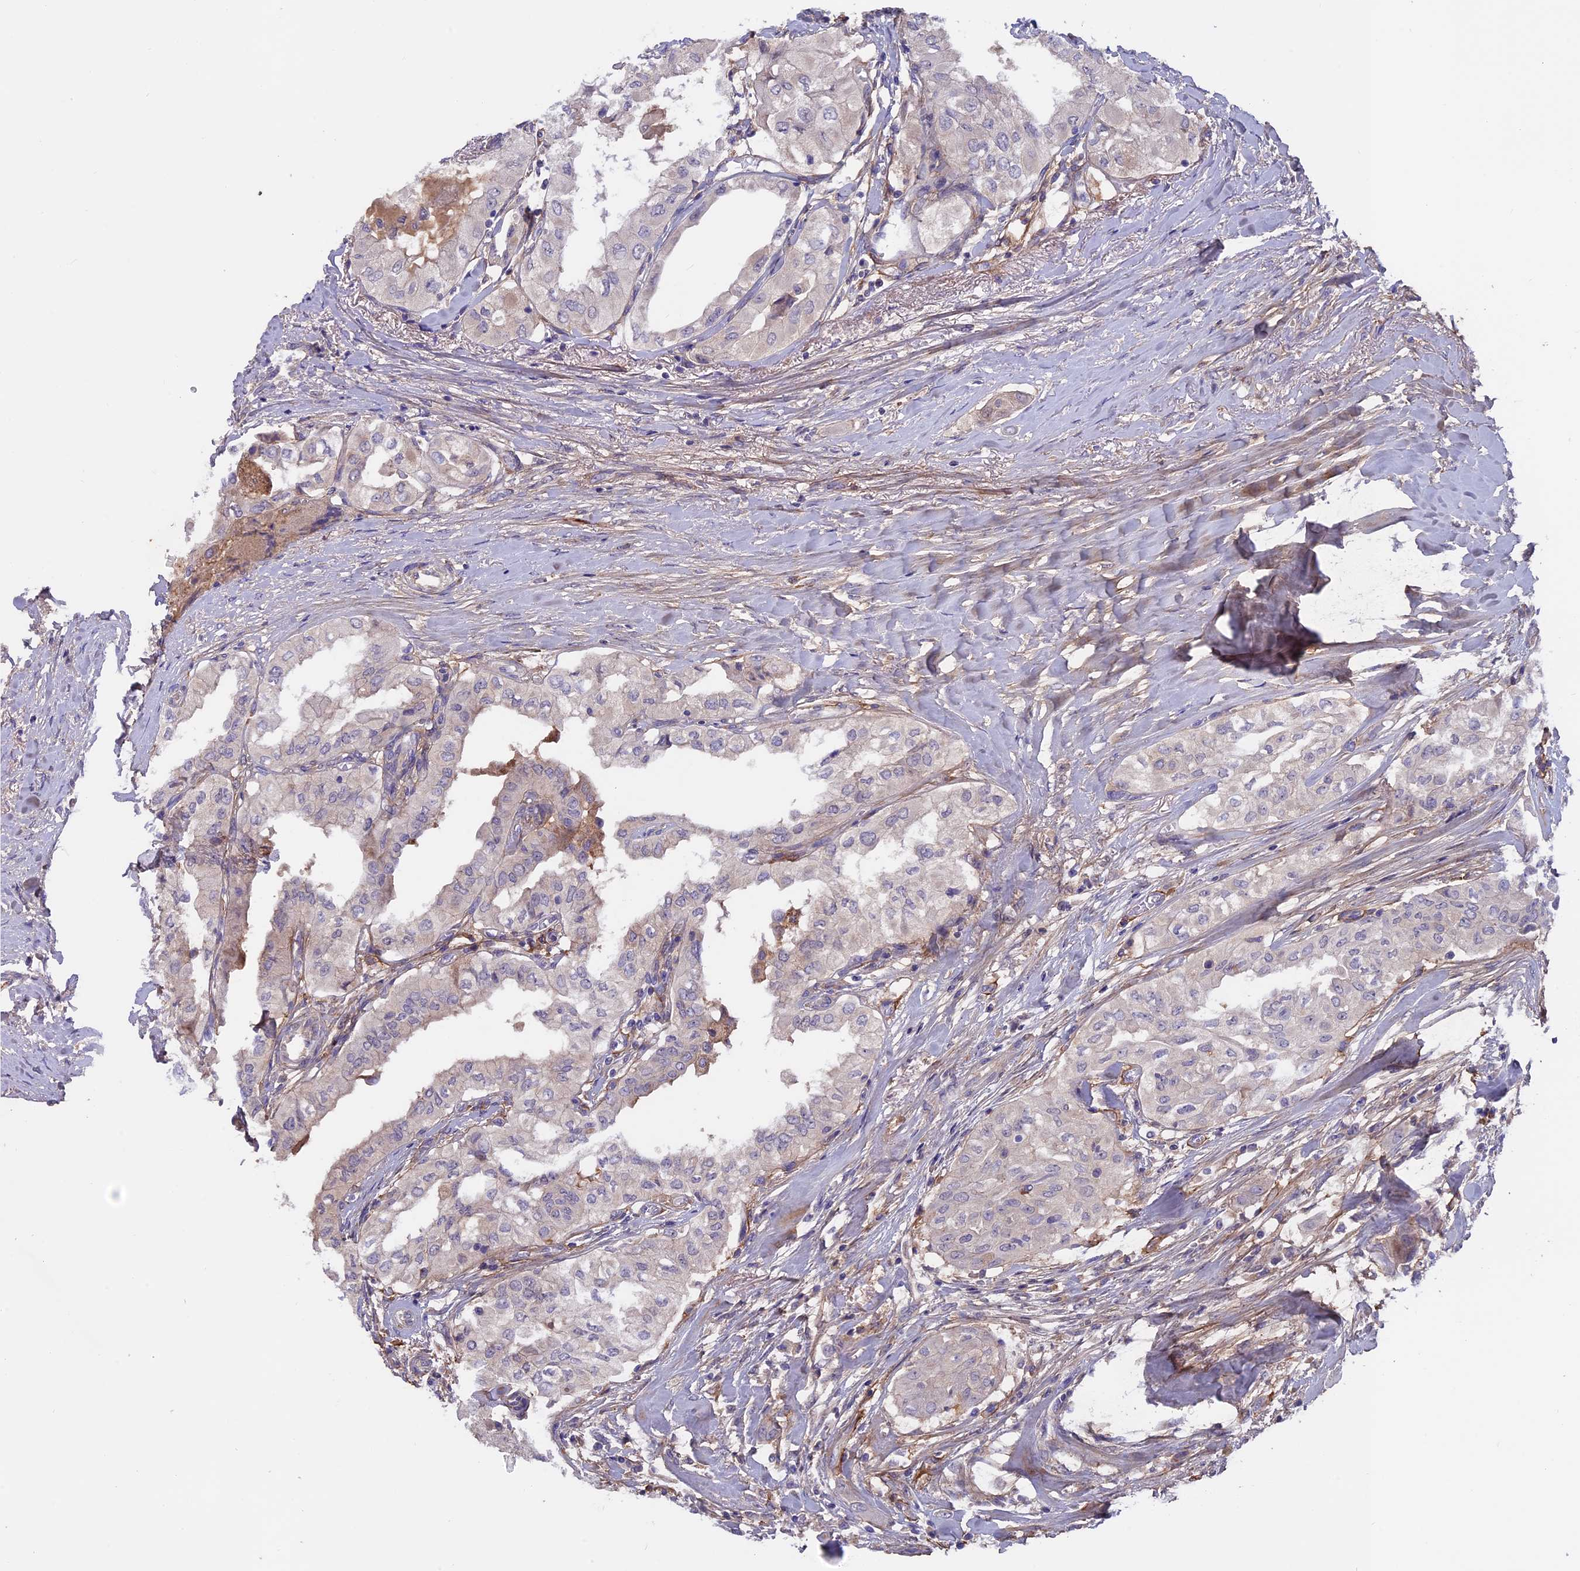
{"staining": {"intensity": "negative", "quantity": "none", "location": "none"}, "tissue": "thyroid cancer", "cell_type": "Tumor cells", "image_type": "cancer", "snomed": [{"axis": "morphology", "description": "Papillary adenocarcinoma, NOS"}, {"axis": "topography", "description": "Thyroid gland"}], "caption": "Thyroid cancer (papillary adenocarcinoma) stained for a protein using immunohistochemistry (IHC) demonstrates no positivity tumor cells.", "gene": "COL4A3", "patient": {"sex": "female", "age": 59}}